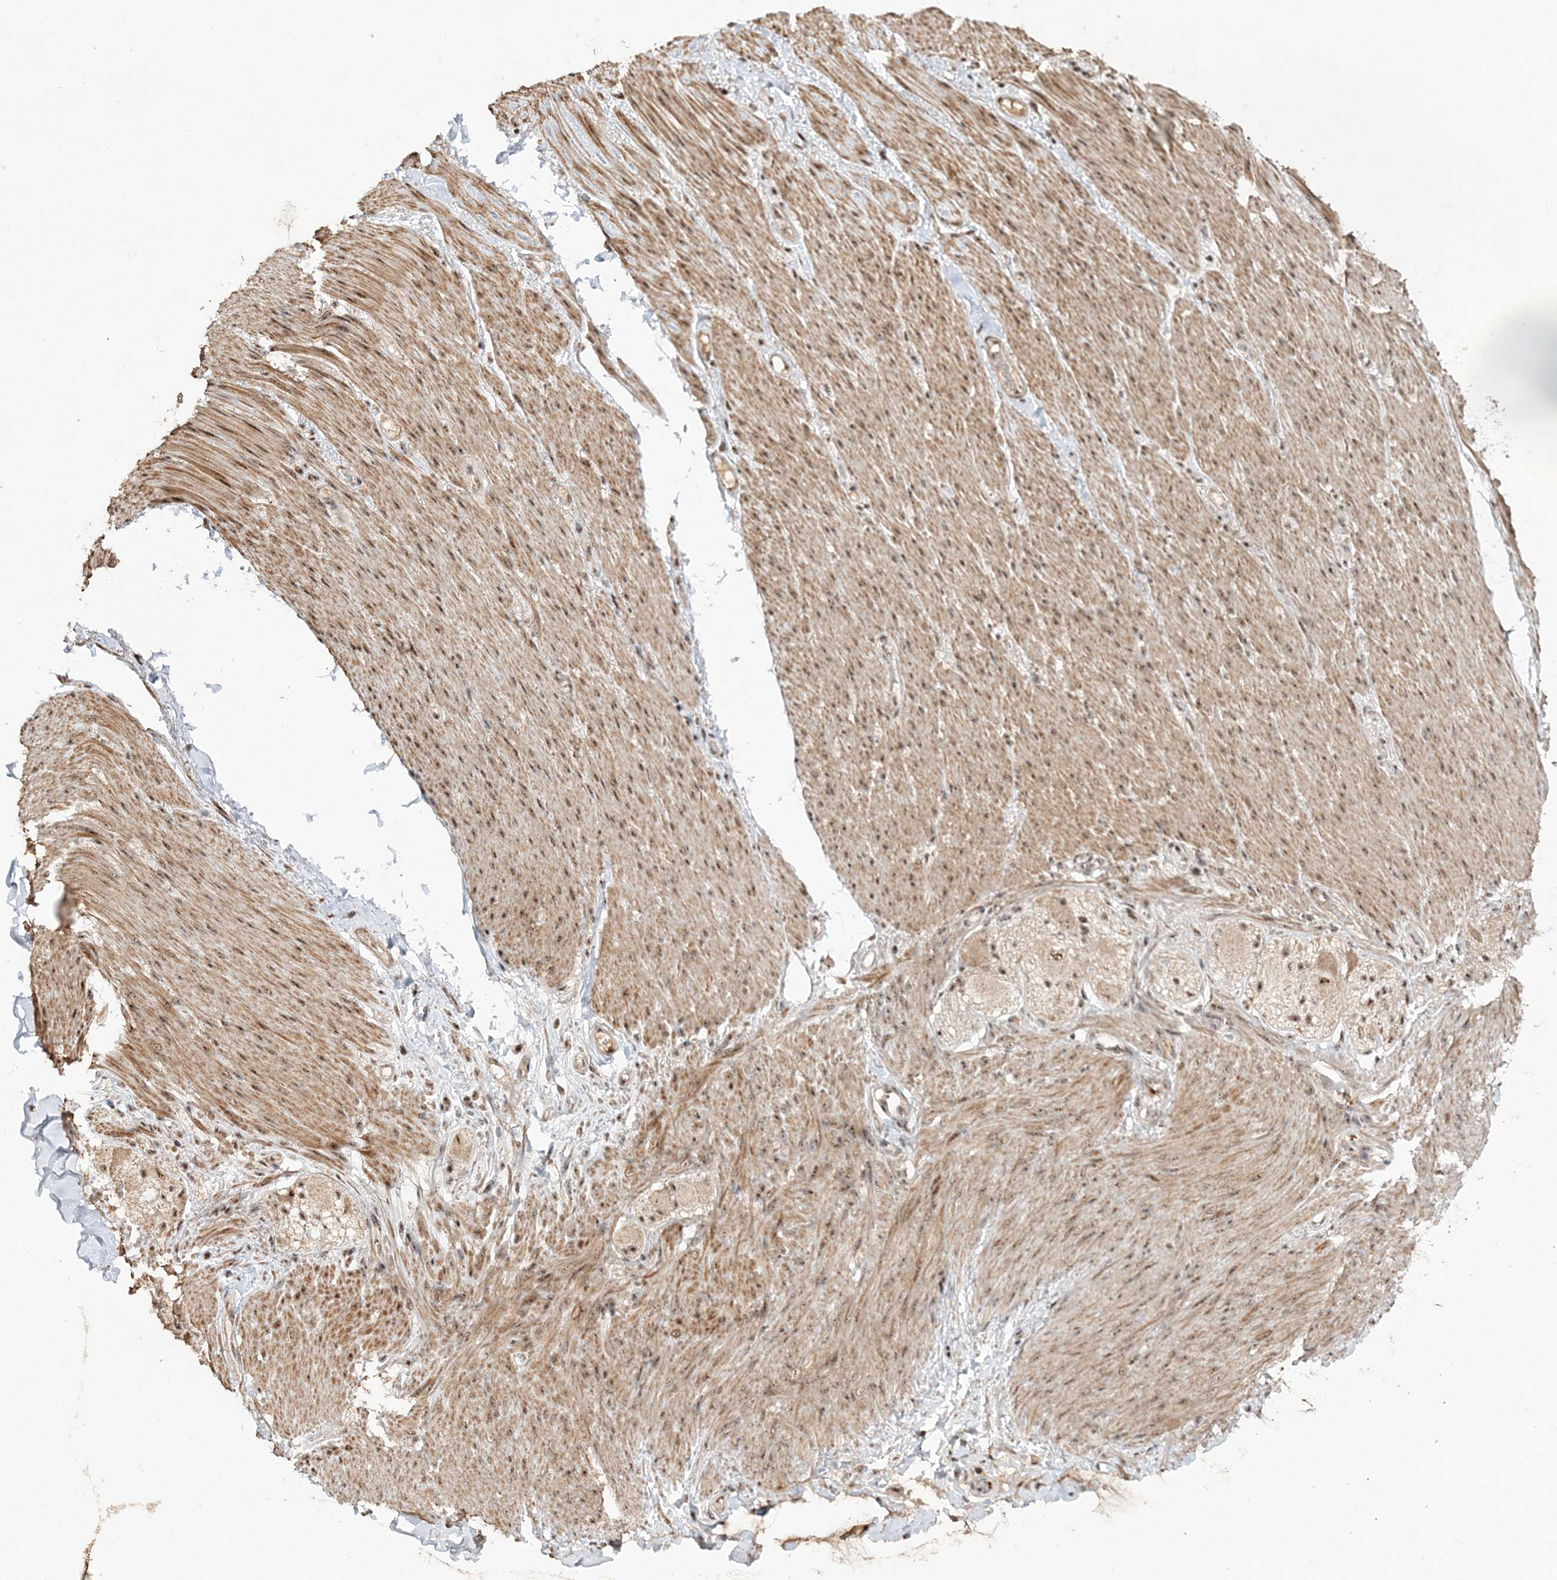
{"staining": {"intensity": "moderate", "quantity": ">75%", "location": "nuclear"}, "tissue": "adipose tissue", "cell_type": "Adipocytes", "image_type": "normal", "snomed": [{"axis": "morphology", "description": "Normal tissue, NOS"}, {"axis": "topography", "description": "Colon"}, {"axis": "topography", "description": "Peripheral nerve tissue"}], "caption": "Immunohistochemical staining of normal adipose tissue demonstrates >75% levels of moderate nuclear protein staining in approximately >75% of adipocytes. Using DAB (3,3'-diaminobenzidine) (brown) and hematoxylin (blue) stains, captured at high magnification using brightfield microscopy.", "gene": "POLR3B", "patient": {"sex": "female", "age": 61}}